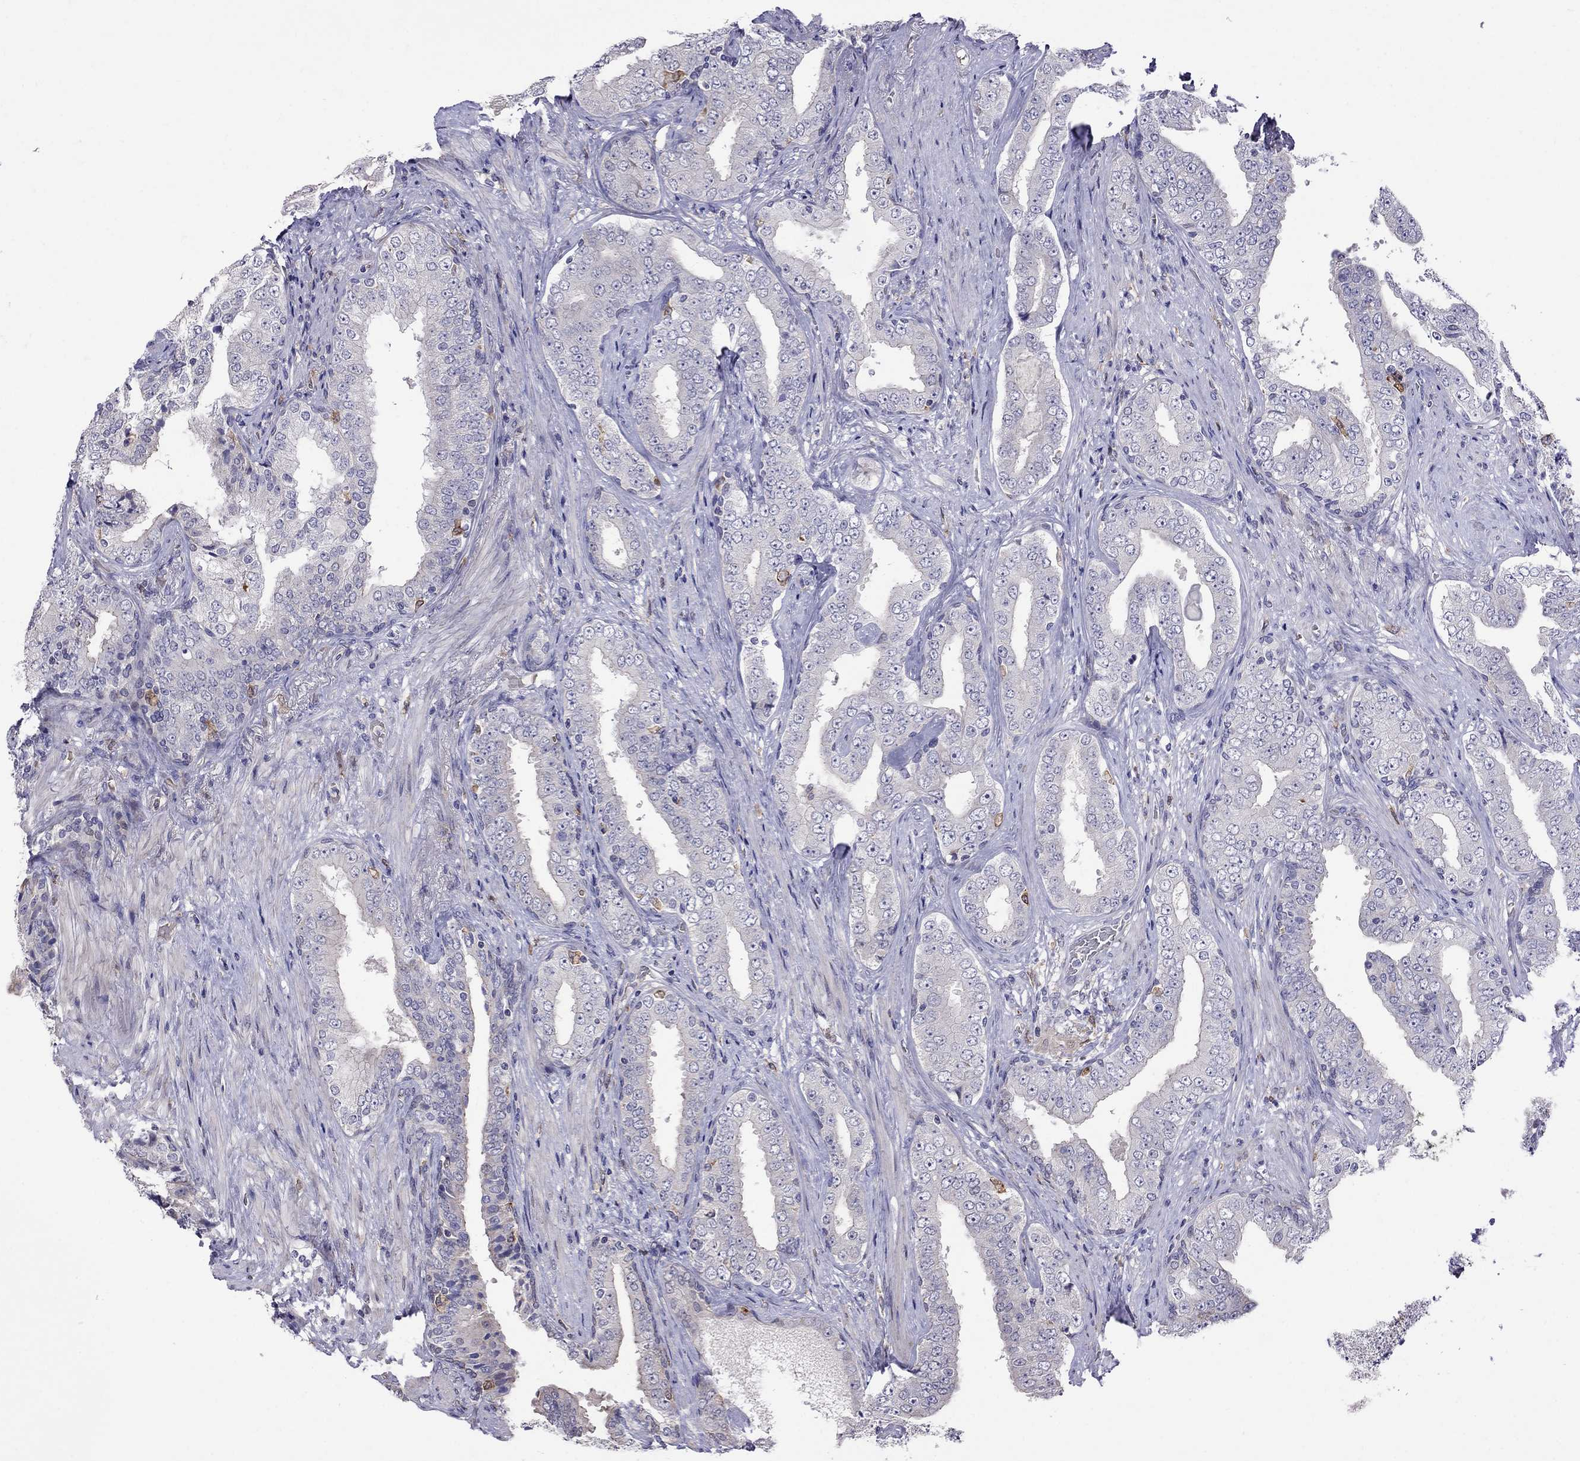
{"staining": {"intensity": "negative", "quantity": "none", "location": "none"}, "tissue": "prostate cancer", "cell_type": "Tumor cells", "image_type": "cancer", "snomed": [{"axis": "morphology", "description": "Adenocarcinoma, Low grade"}, {"axis": "topography", "description": "Prostate and seminal vesicle, NOS"}], "caption": "This is an immunohistochemistry (IHC) micrograph of prostate adenocarcinoma (low-grade). There is no expression in tumor cells.", "gene": "ADAM28", "patient": {"sex": "male", "age": 61}}